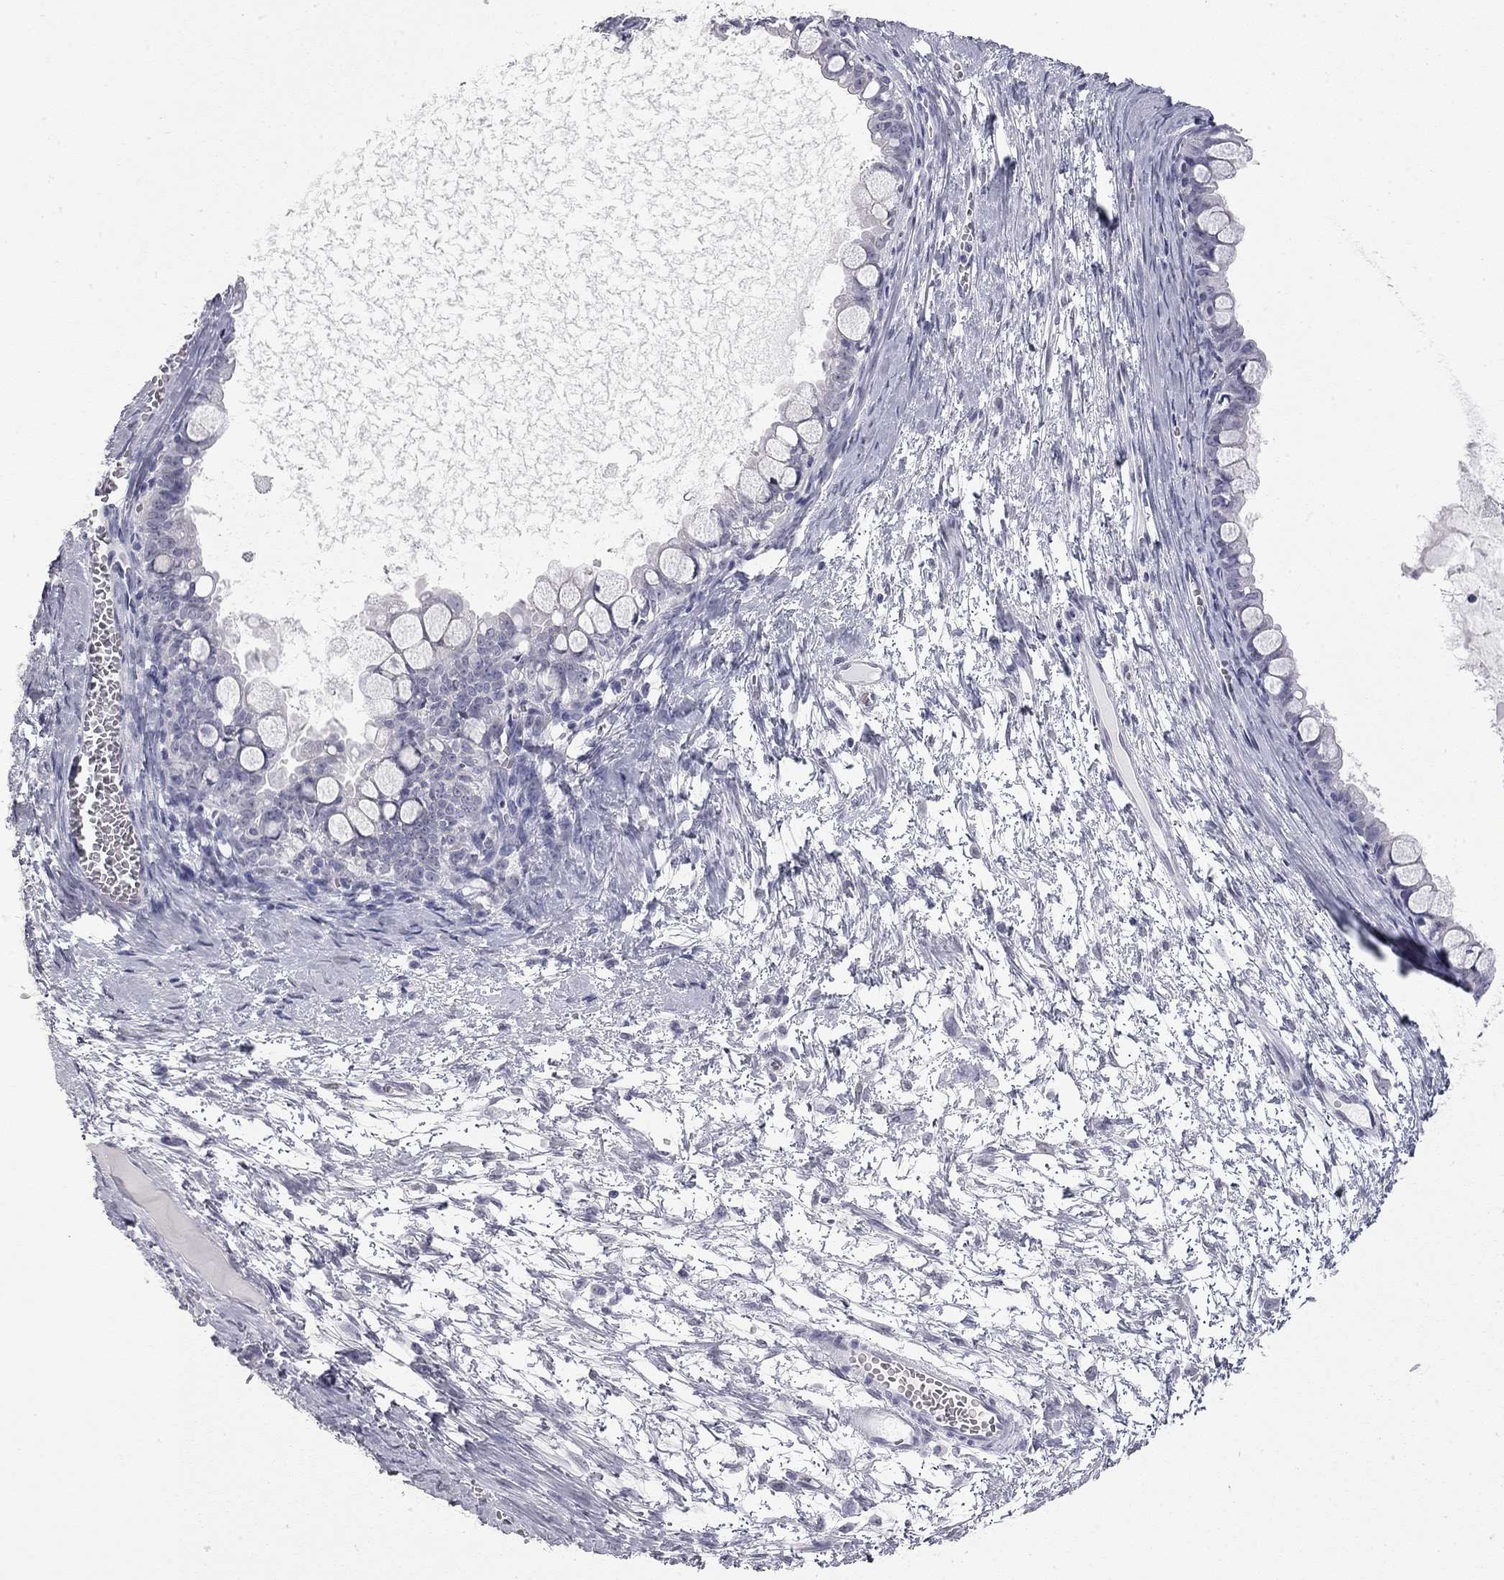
{"staining": {"intensity": "negative", "quantity": "none", "location": "none"}, "tissue": "ovarian cancer", "cell_type": "Tumor cells", "image_type": "cancer", "snomed": [{"axis": "morphology", "description": "Cystadenocarcinoma, mucinous, NOS"}, {"axis": "topography", "description": "Ovary"}], "caption": "DAB (3,3'-diaminobenzidine) immunohistochemical staining of ovarian cancer (mucinous cystadenocarcinoma) exhibits no significant expression in tumor cells.", "gene": "AK8", "patient": {"sex": "female", "age": 63}}